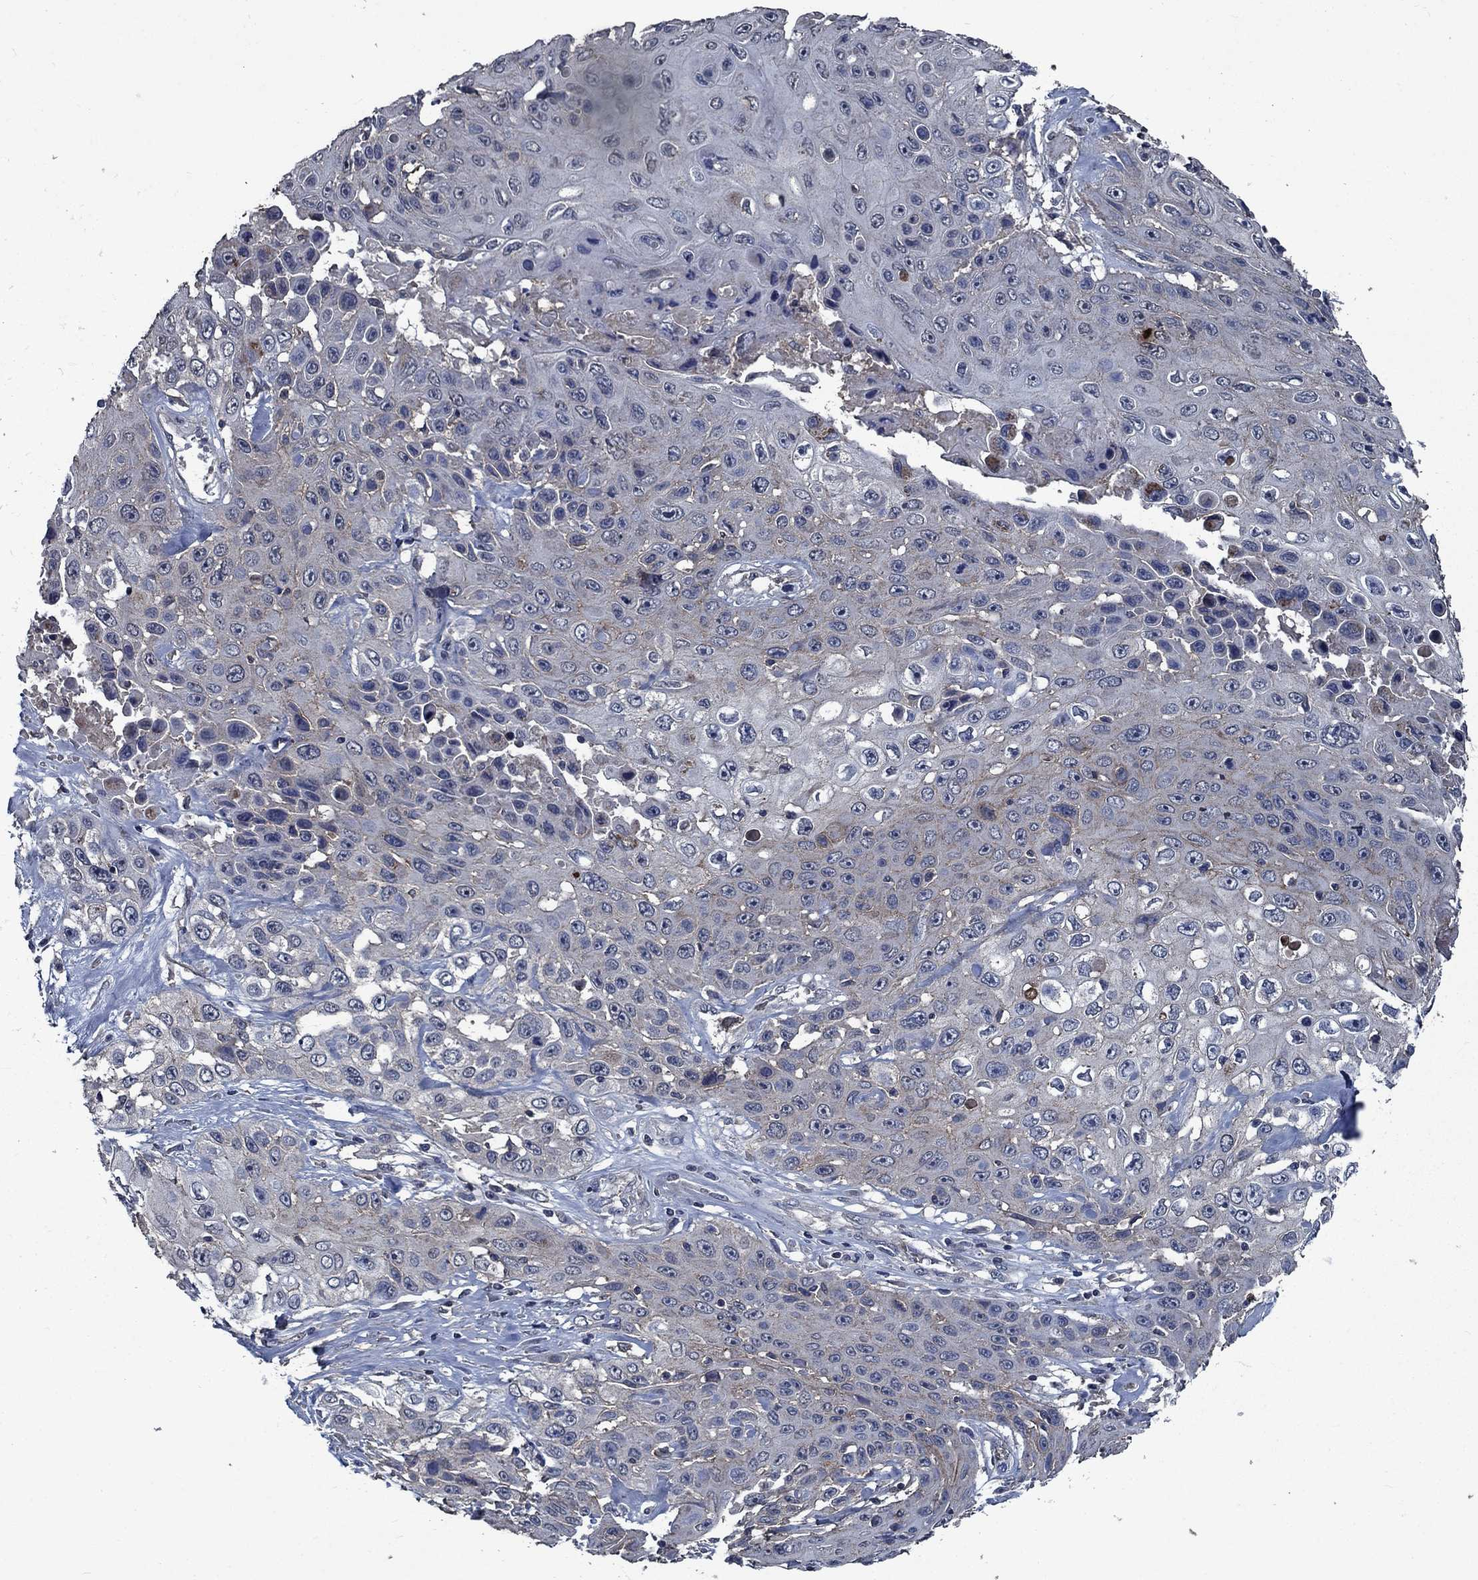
{"staining": {"intensity": "weak", "quantity": "25%-75%", "location": "cytoplasmic/membranous"}, "tissue": "skin cancer", "cell_type": "Tumor cells", "image_type": "cancer", "snomed": [{"axis": "morphology", "description": "Squamous cell carcinoma, NOS"}, {"axis": "topography", "description": "Skin"}], "caption": "Approximately 25%-75% of tumor cells in human squamous cell carcinoma (skin) exhibit weak cytoplasmic/membranous protein staining as visualized by brown immunohistochemical staining.", "gene": "SLC44A1", "patient": {"sex": "male", "age": 82}}